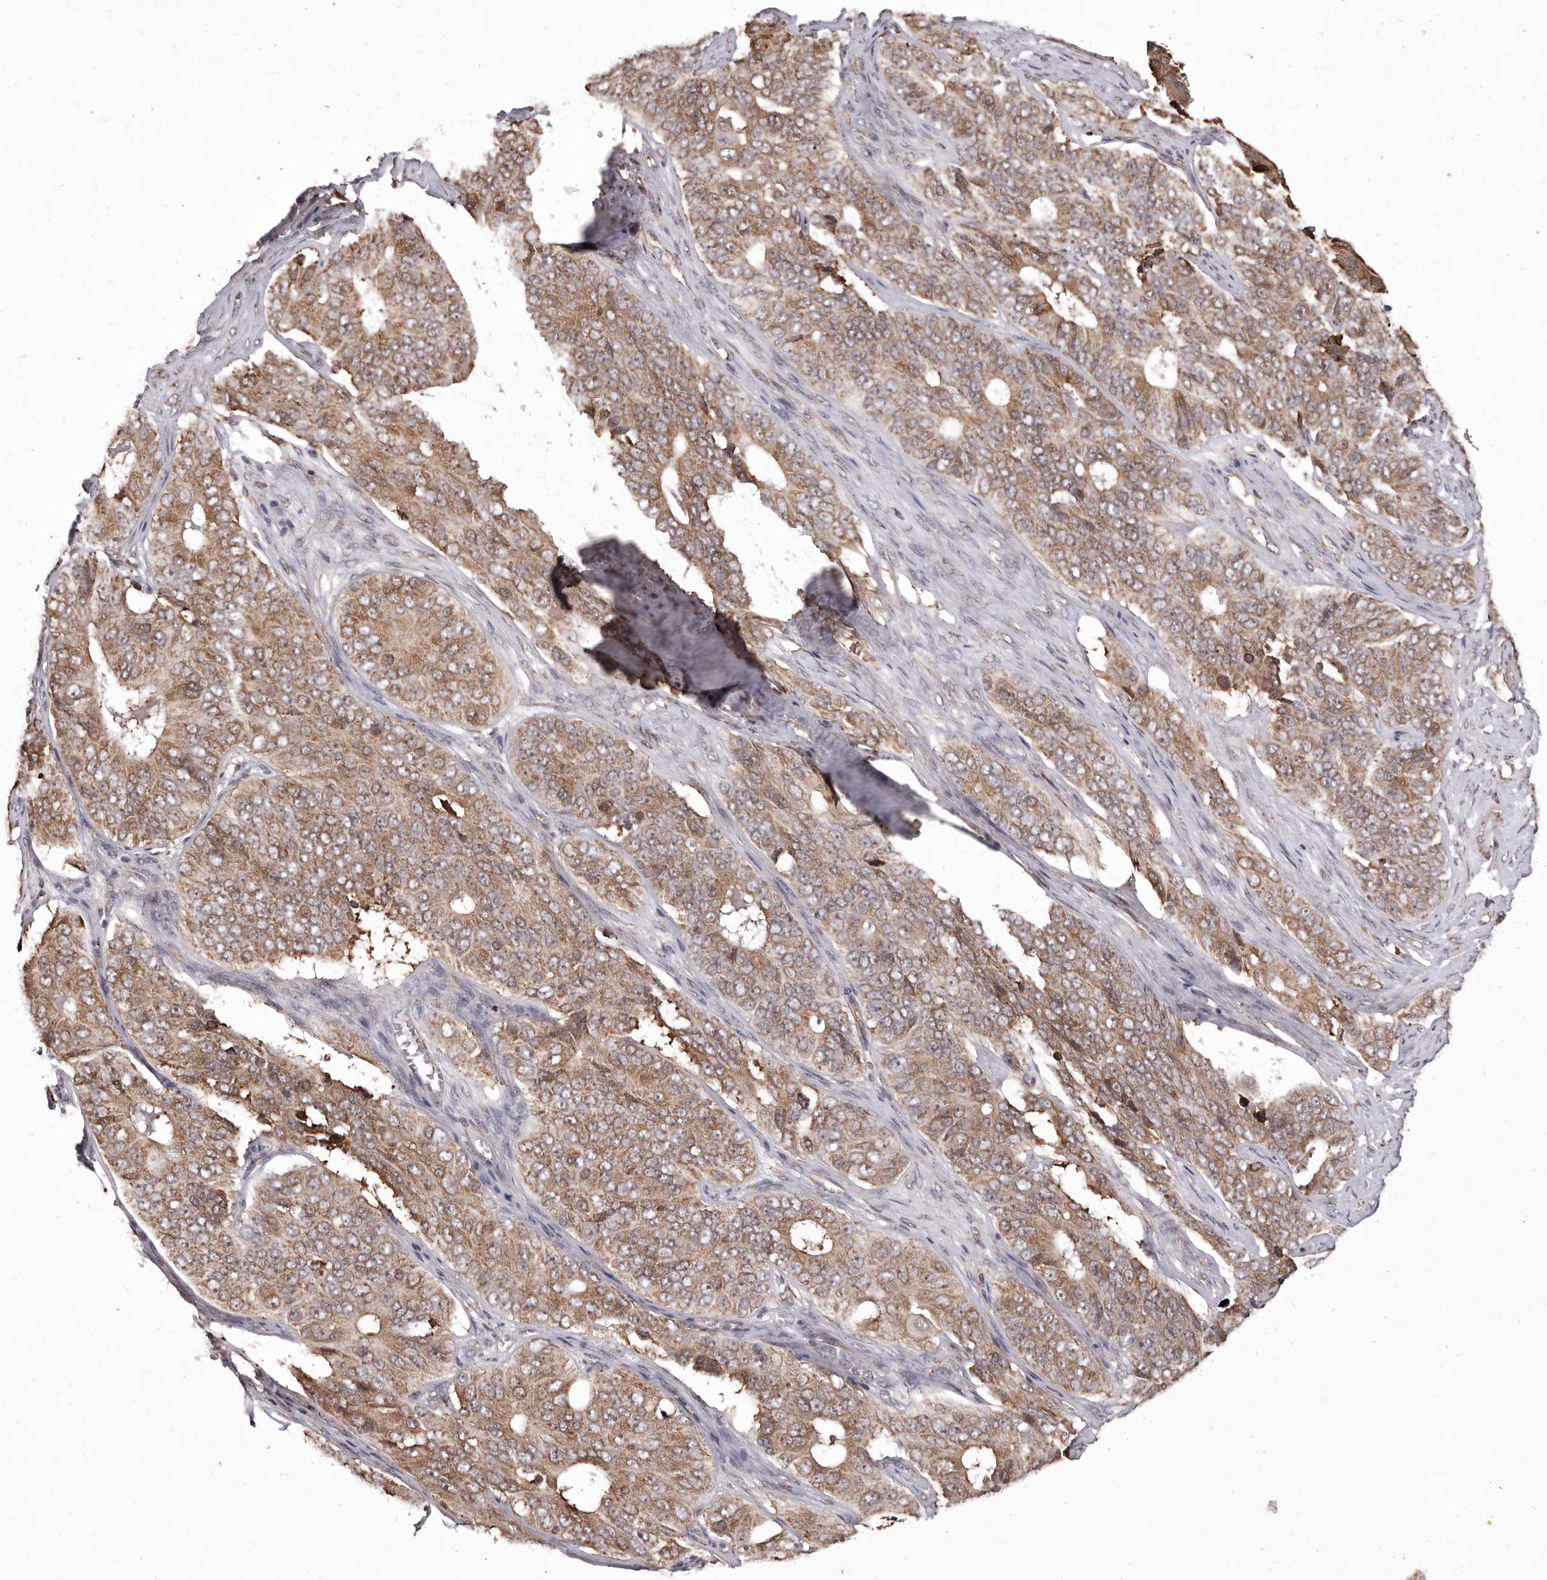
{"staining": {"intensity": "moderate", "quantity": ">75%", "location": "cytoplasmic/membranous"}, "tissue": "ovarian cancer", "cell_type": "Tumor cells", "image_type": "cancer", "snomed": [{"axis": "morphology", "description": "Carcinoma, endometroid"}, {"axis": "topography", "description": "Ovary"}], "caption": "A high-resolution micrograph shows immunohistochemistry staining of endometroid carcinoma (ovarian), which demonstrates moderate cytoplasmic/membranous positivity in approximately >75% of tumor cells.", "gene": "RRM2B", "patient": {"sex": "female", "age": 51}}